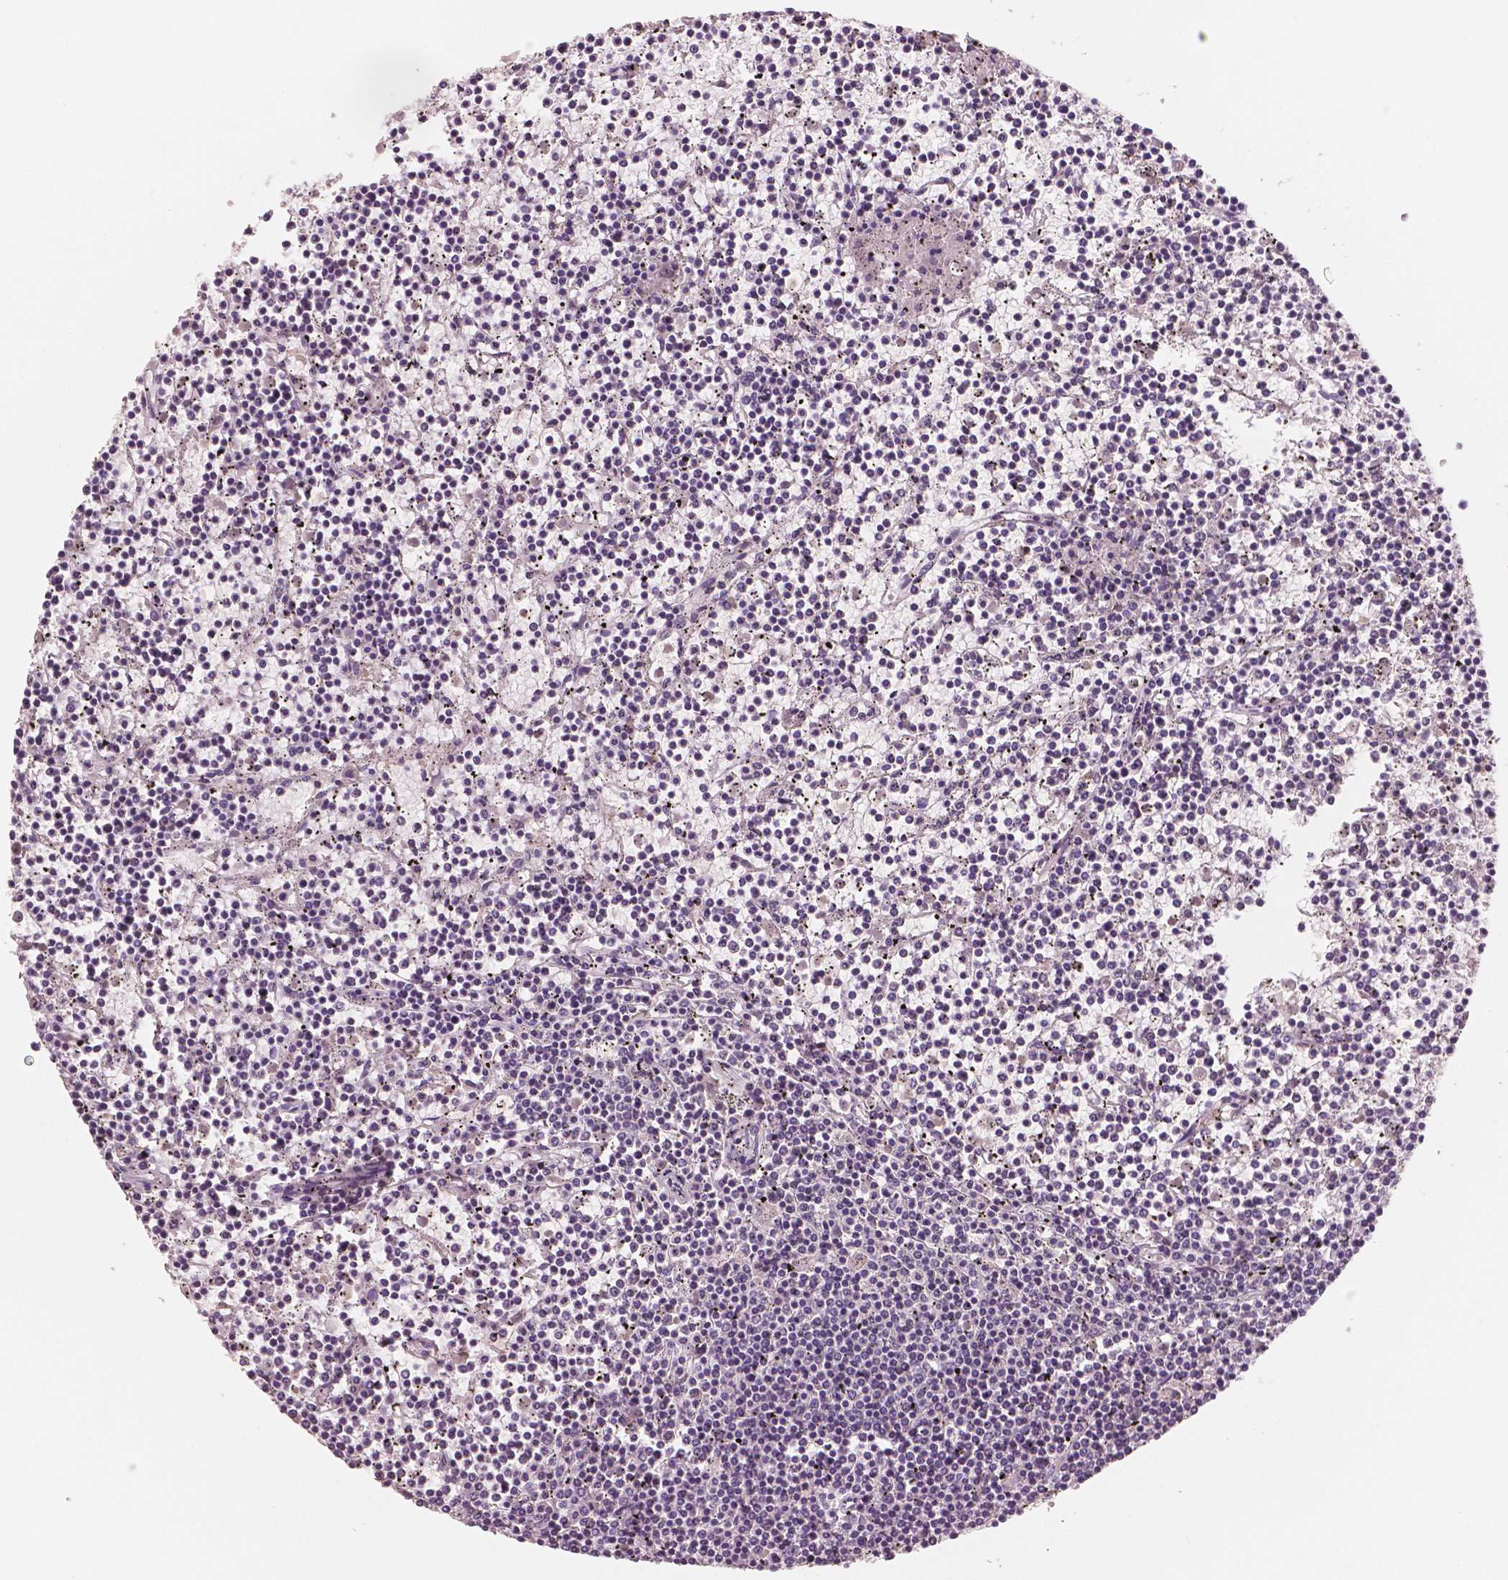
{"staining": {"intensity": "negative", "quantity": "none", "location": "none"}, "tissue": "lymphoma", "cell_type": "Tumor cells", "image_type": "cancer", "snomed": [{"axis": "morphology", "description": "Malignant lymphoma, non-Hodgkin's type, Low grade"}, {"axis": "topography", "description": "Spleen"}], "caption": "The immunohistochemistry (IHC) histopathology image has no significant expression in tumor cells of lymphoma tissue.", "gene": "KIT", "patient": {"sex": "female", "age": 19}}